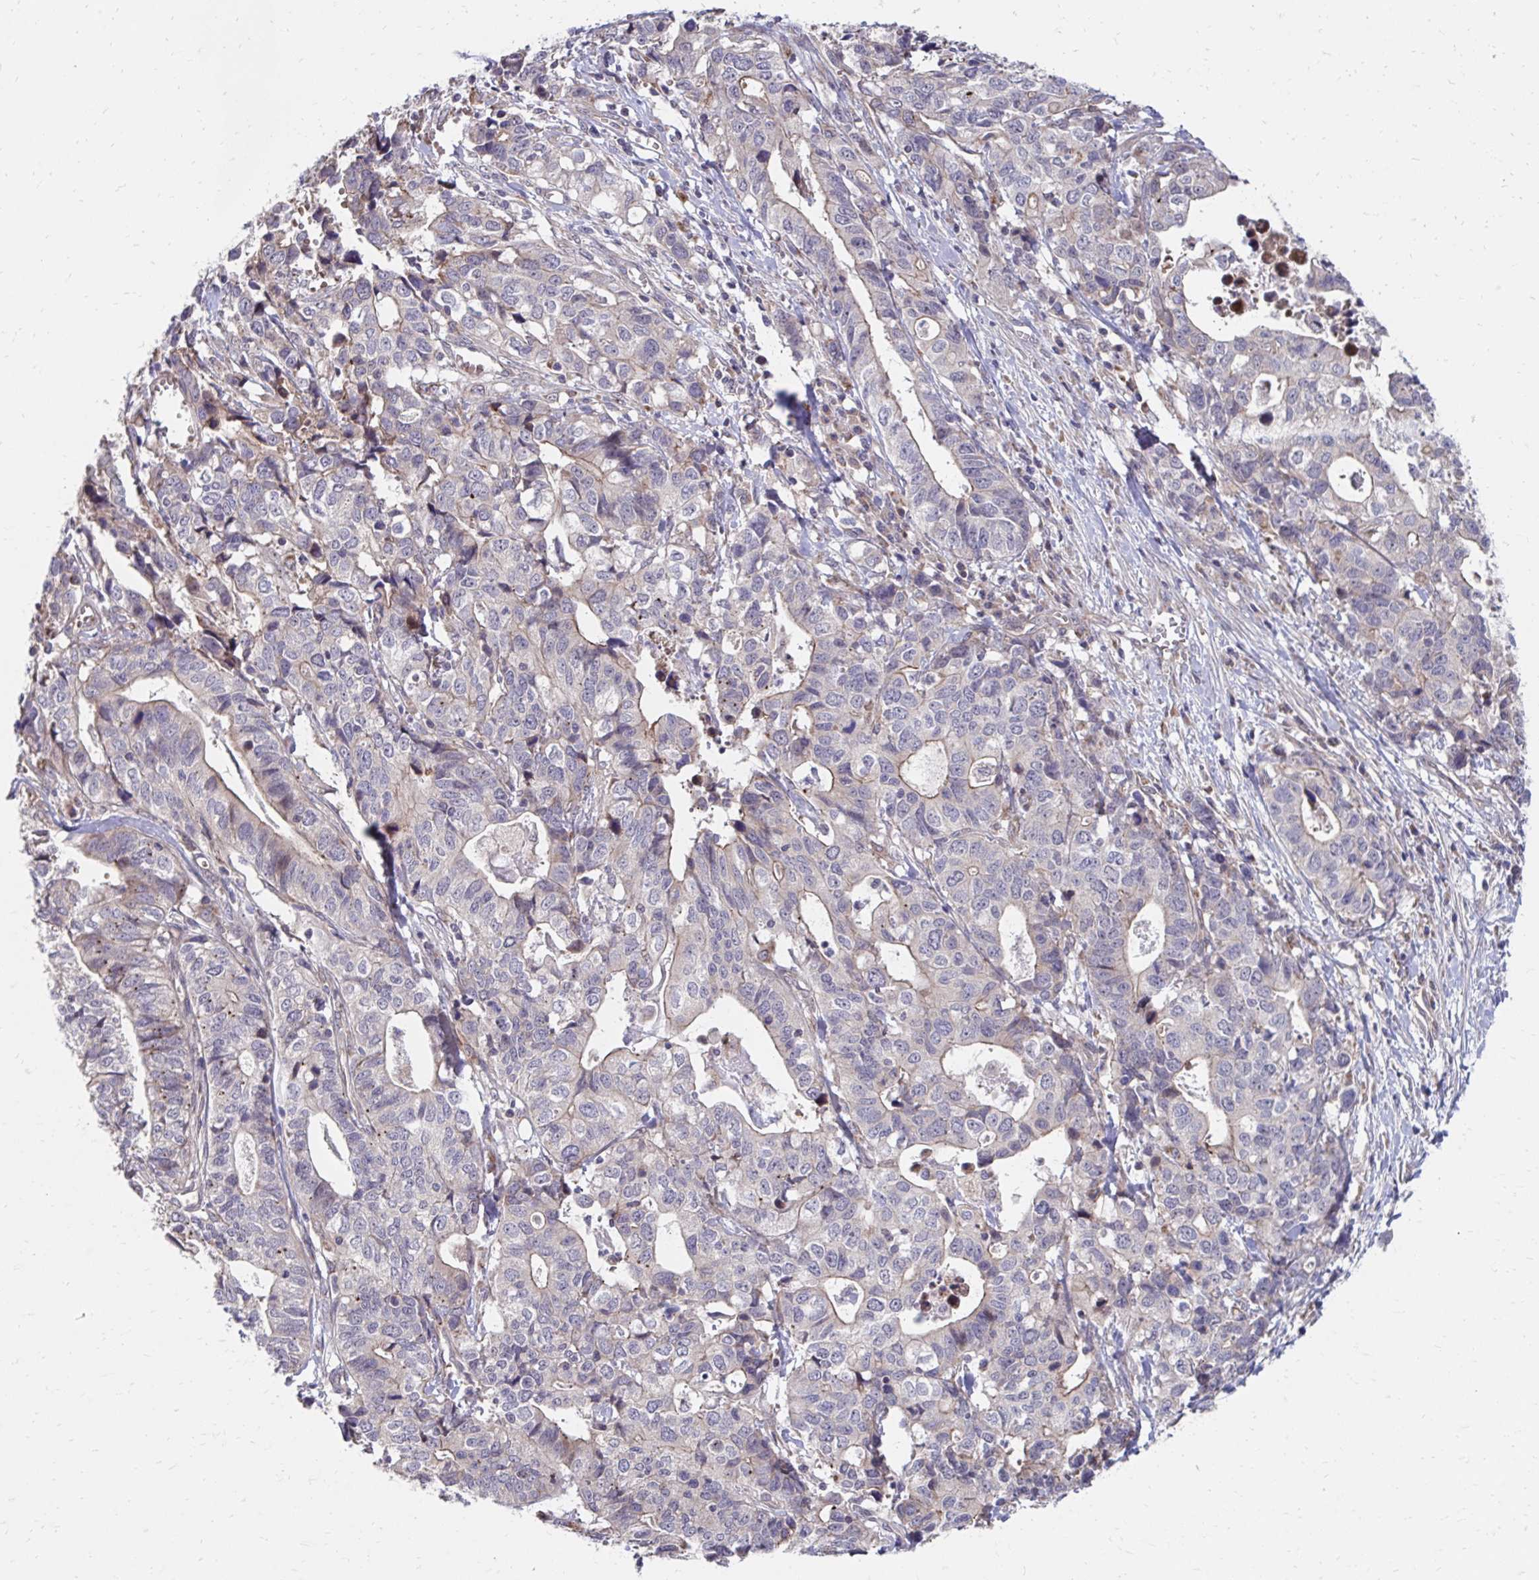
{"staining": {"intensity": "weak", "quantity": "25%-75%", "location": "cytoplasmic/membranous"}, "tissue": "stomach cancer", "cell_type": "Tumor cells", "image_type": "cancer", "snomed": [{"axis": "morphology", "description": "Adenocarcinoma, NOS"}, {"axis": "topography", "description": "Stomach, upper"}], "caption": "This photomicrograph reveals immunohistochemistry staining of adenocarcinoma (stomach), with low weak cytoplasmic/membranous positivity in about 25%-75% of tumor cells.", "gene": "ITPR2", "patient": {"sex": "female", "age": 67}}